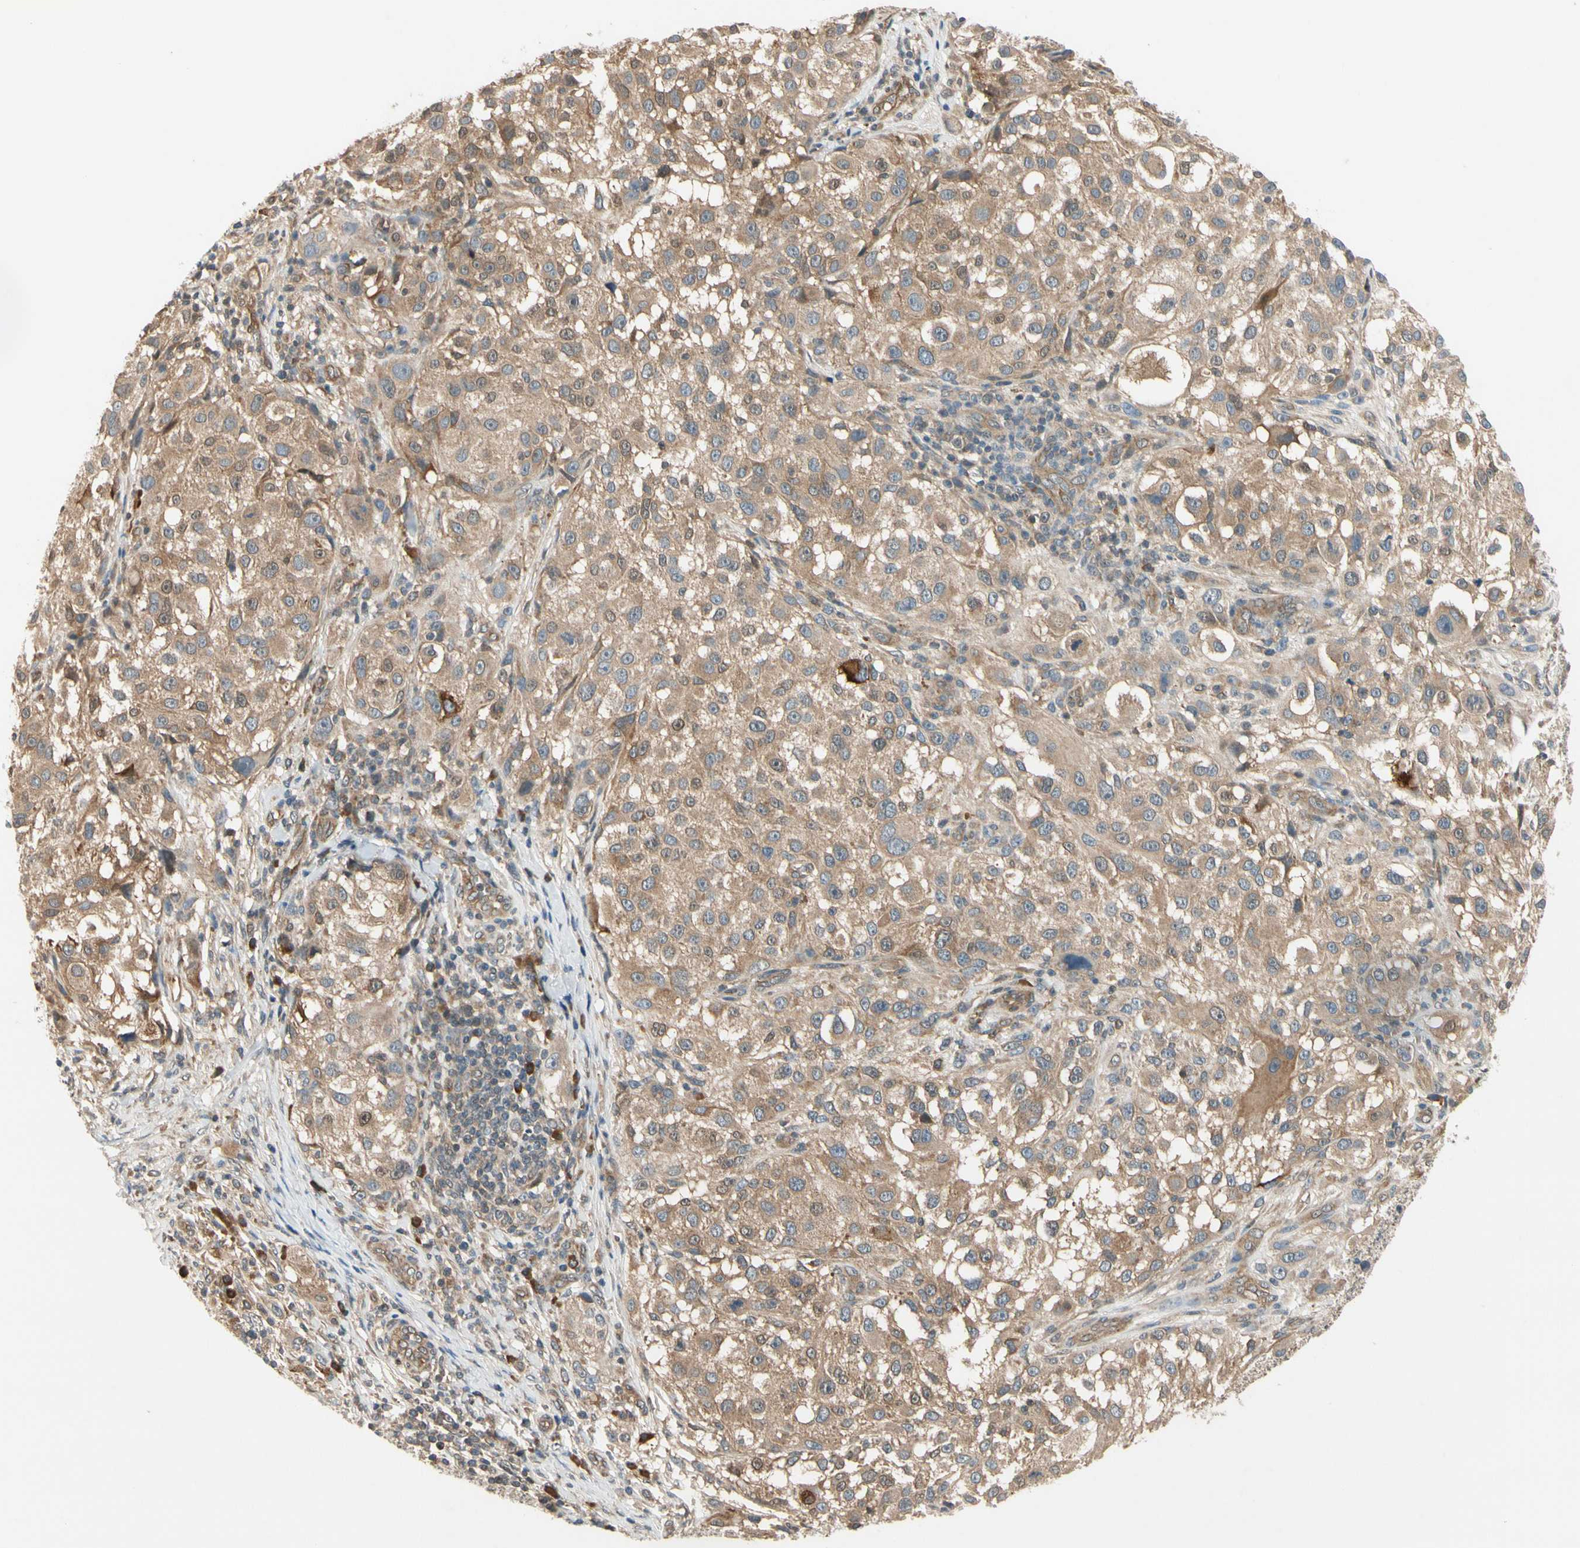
{"staining": {"intensity": "moderate", "quantity": ">75%", "location": "cytoplasmic/membranous,nuclear"}, "tissue": "melanoma", "cell_type": "Tumor cells", "image_type": "cancer", "snomed": [{"axis": "morphology", "description": "Necrosis, NOS"}, {"axis": "morphology", "description": "Malignant melanoma, NOS"}, {"axis": "topography", "description": "Skin"}], "caption": "A photomicrograph showing moderate cytoplasmic/membranous and nuclear staining in approximately >75% of tumor cells in melanoma, as visualized by brown immunohistochemical staining.", "gene": "RASGRF1", "patient": {"sex": "female", "age": 87}}